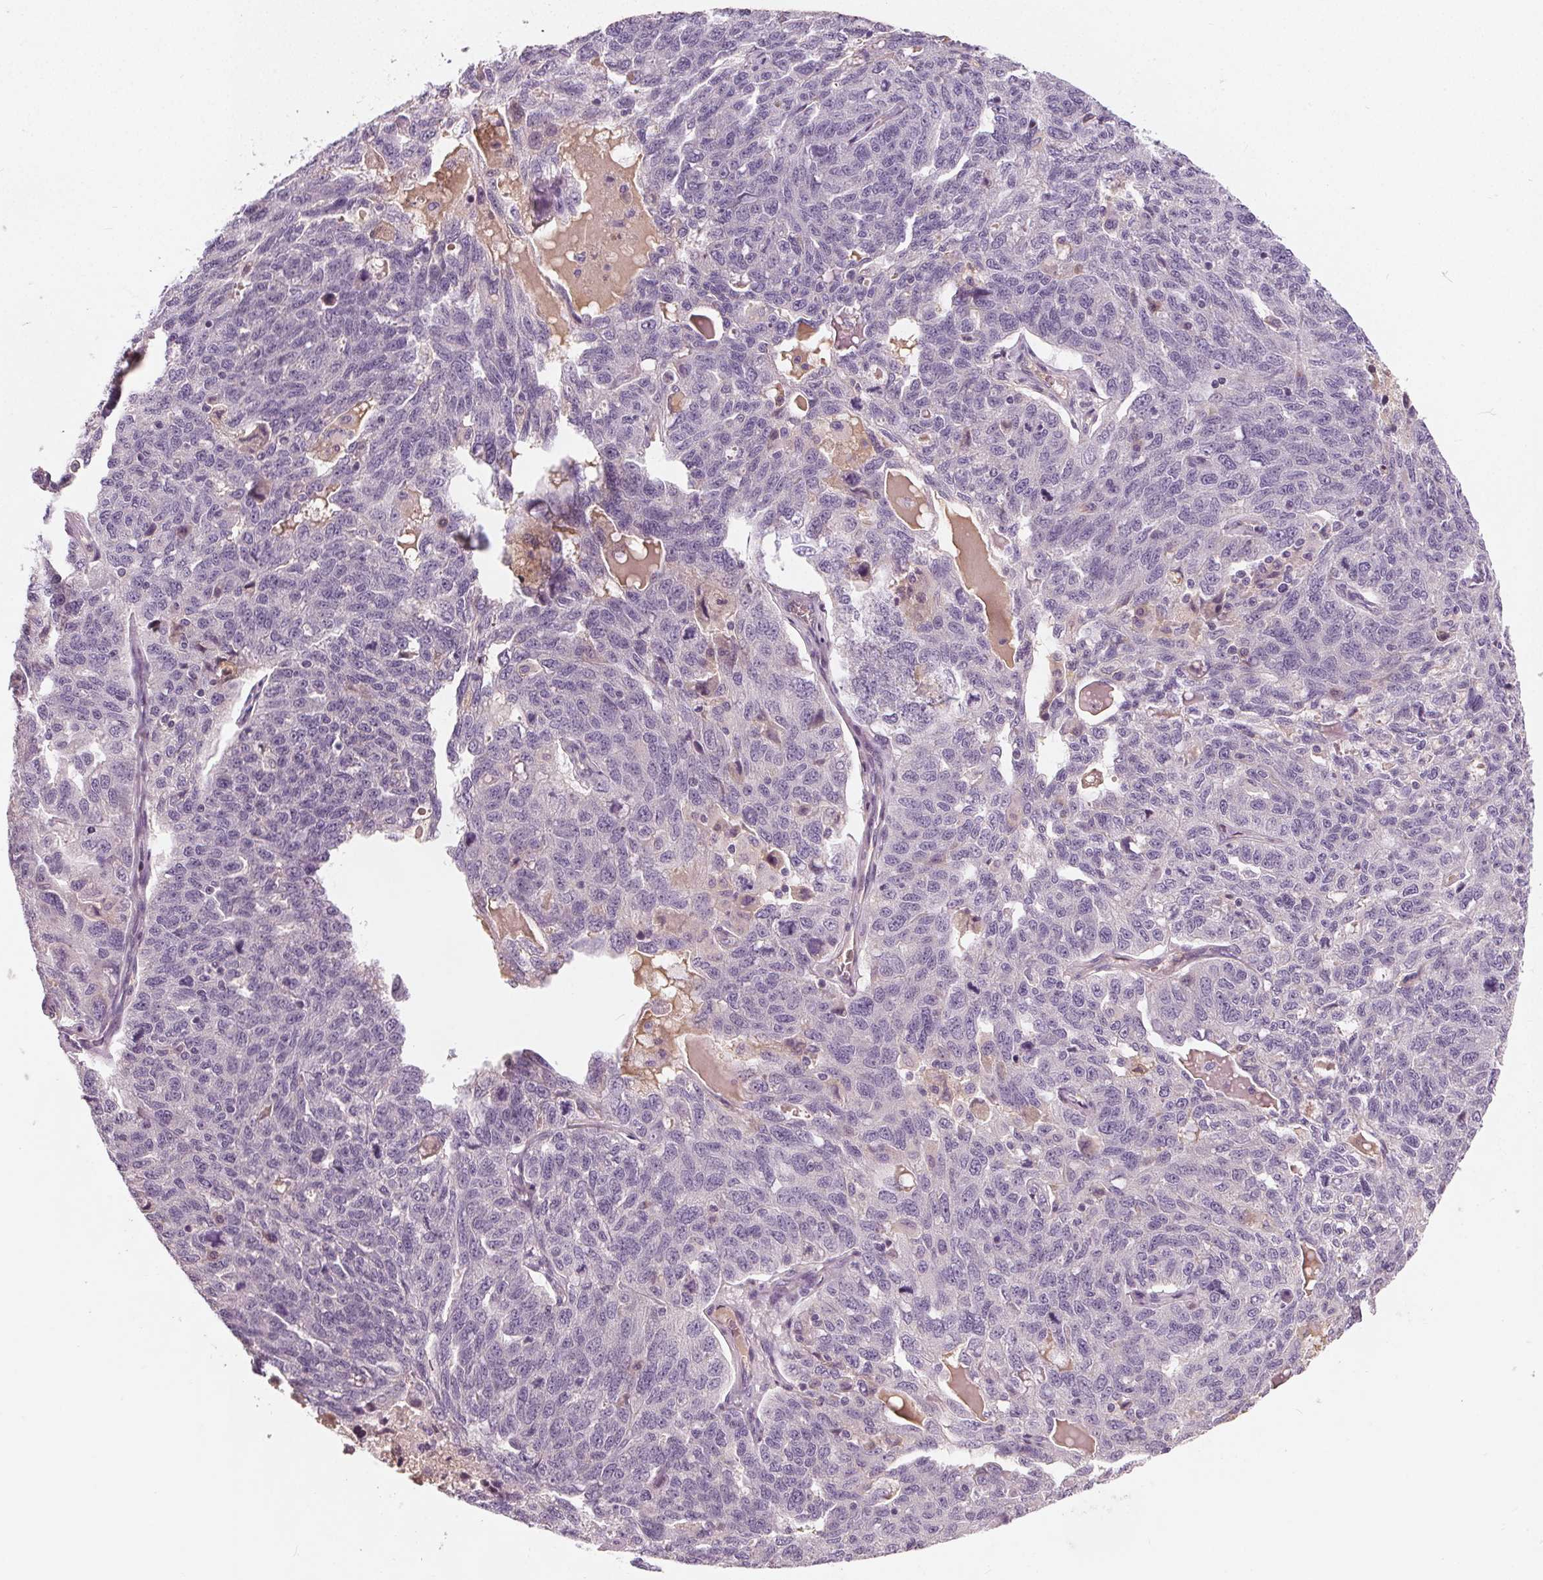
{"staining": {"intensity": "negative", "quantity": "none", "location": "none"}, "tissue": "ovarian cancer", "cell_type": "Tumor cells", "image_type": "cancer", "snomed": [{"axis": "morphology", "description": "Cystadenocarcinoma, serous, NOS"}, {"axis": "topography", "description": "Ovary"}], "caption": "The micrograph exhibits no significant staining in tumor cells of serous cystadenocarcinoma (ovarian).", "gene": "PDGFD", "patient": {"sex": "female", "age": 71}}